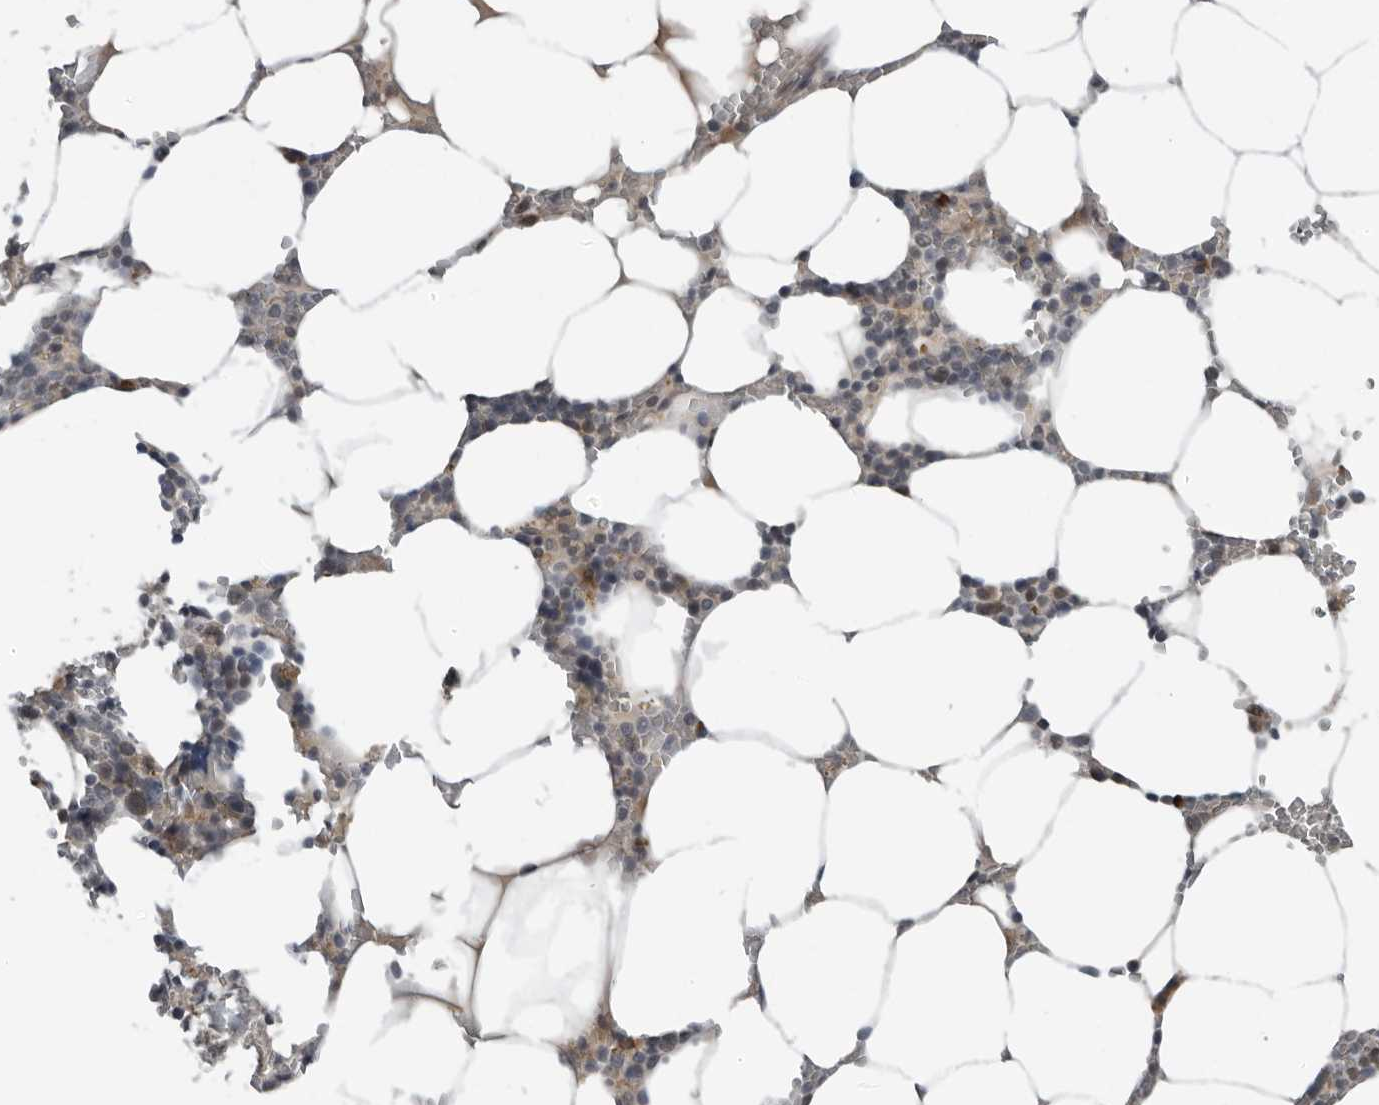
{"staining": {"intensity": "moderate", "quantity": "25%-75%", "location": "cytoplasmic/membranous,nuclear"}, "tissue": "bone marrow", "cell_type": "Hematopoietic cells", "image_type": "normal", "snomed": [{"axis": "morphology", "description": "Normal tissue, NOS"}, {"axis": "topography", "description": "Bone marrow"}], "caption": "This is an image of IHC staining of unremarkable bone marrow, which shows moderate staining in the cytoplasmic/membranous,nuclear of hematopoietic cells.", "gene": "ALPK2", "patient": {"sex": "male", "age": 70}}